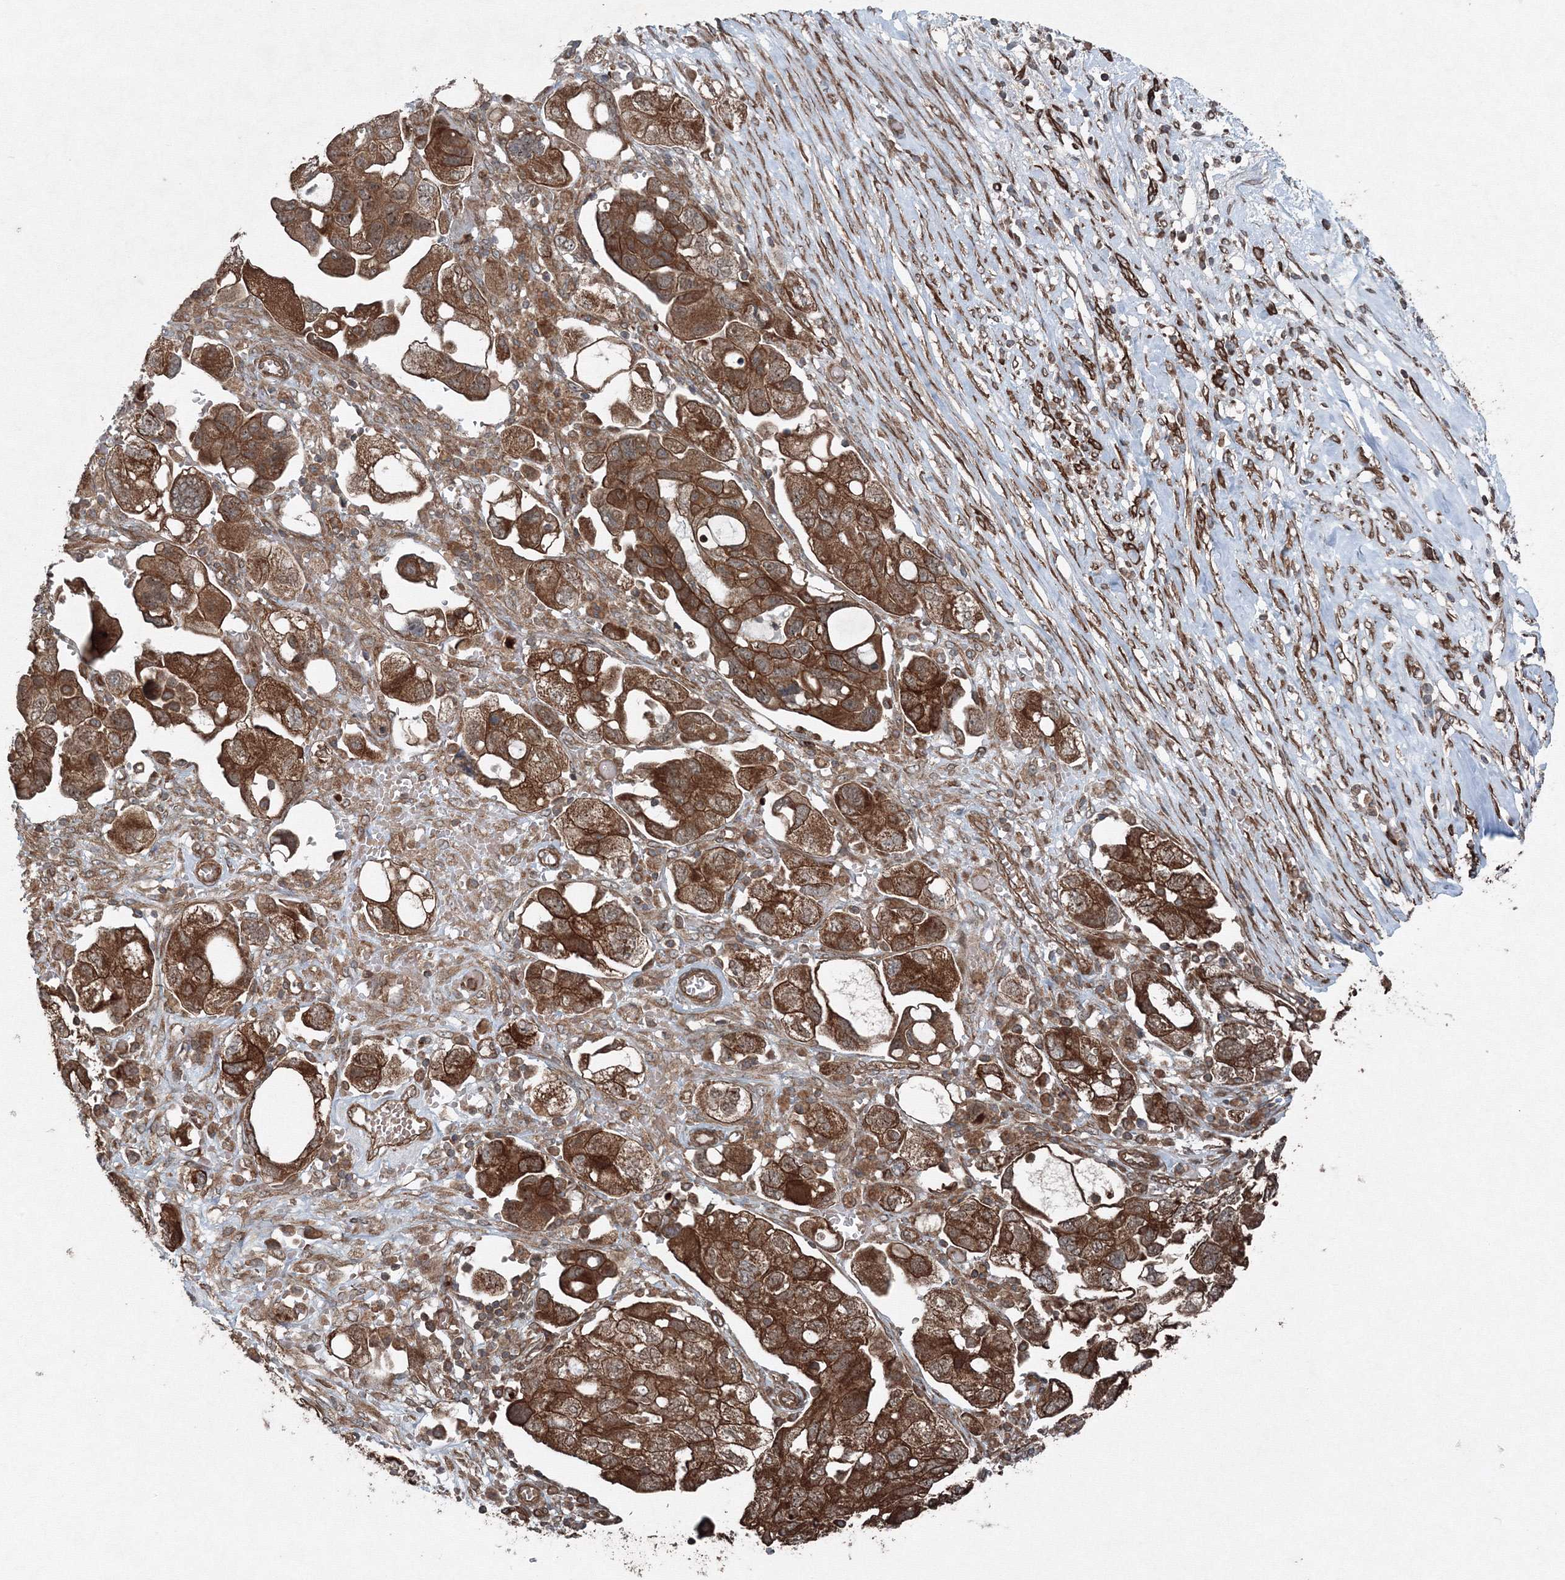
{"staining": {"intensity": "strong", "quantity": ">75%", "location": "cytoplasmic/membranous"}, "tissue": "ovarian cancer", "cell_type": "Tumor cells", "image_type": "cancer", "snomed": [{"axis": "morphology", "description": "Carcinoma, NOS"}, {"axis": "morphology", "description": "Cystadenocarcinoma, serous, NOS"}, {"axis": "topography", "description": "Ovary"}], "caption": "Immunohistochemical staining of human ovarian carcinoma reveals high levels of strong cytoplasmic/membranous protein positivity in about >75% of tumor cells.", "gene": "COPS7B", "patient": {"sex": "female", "age": 69}}